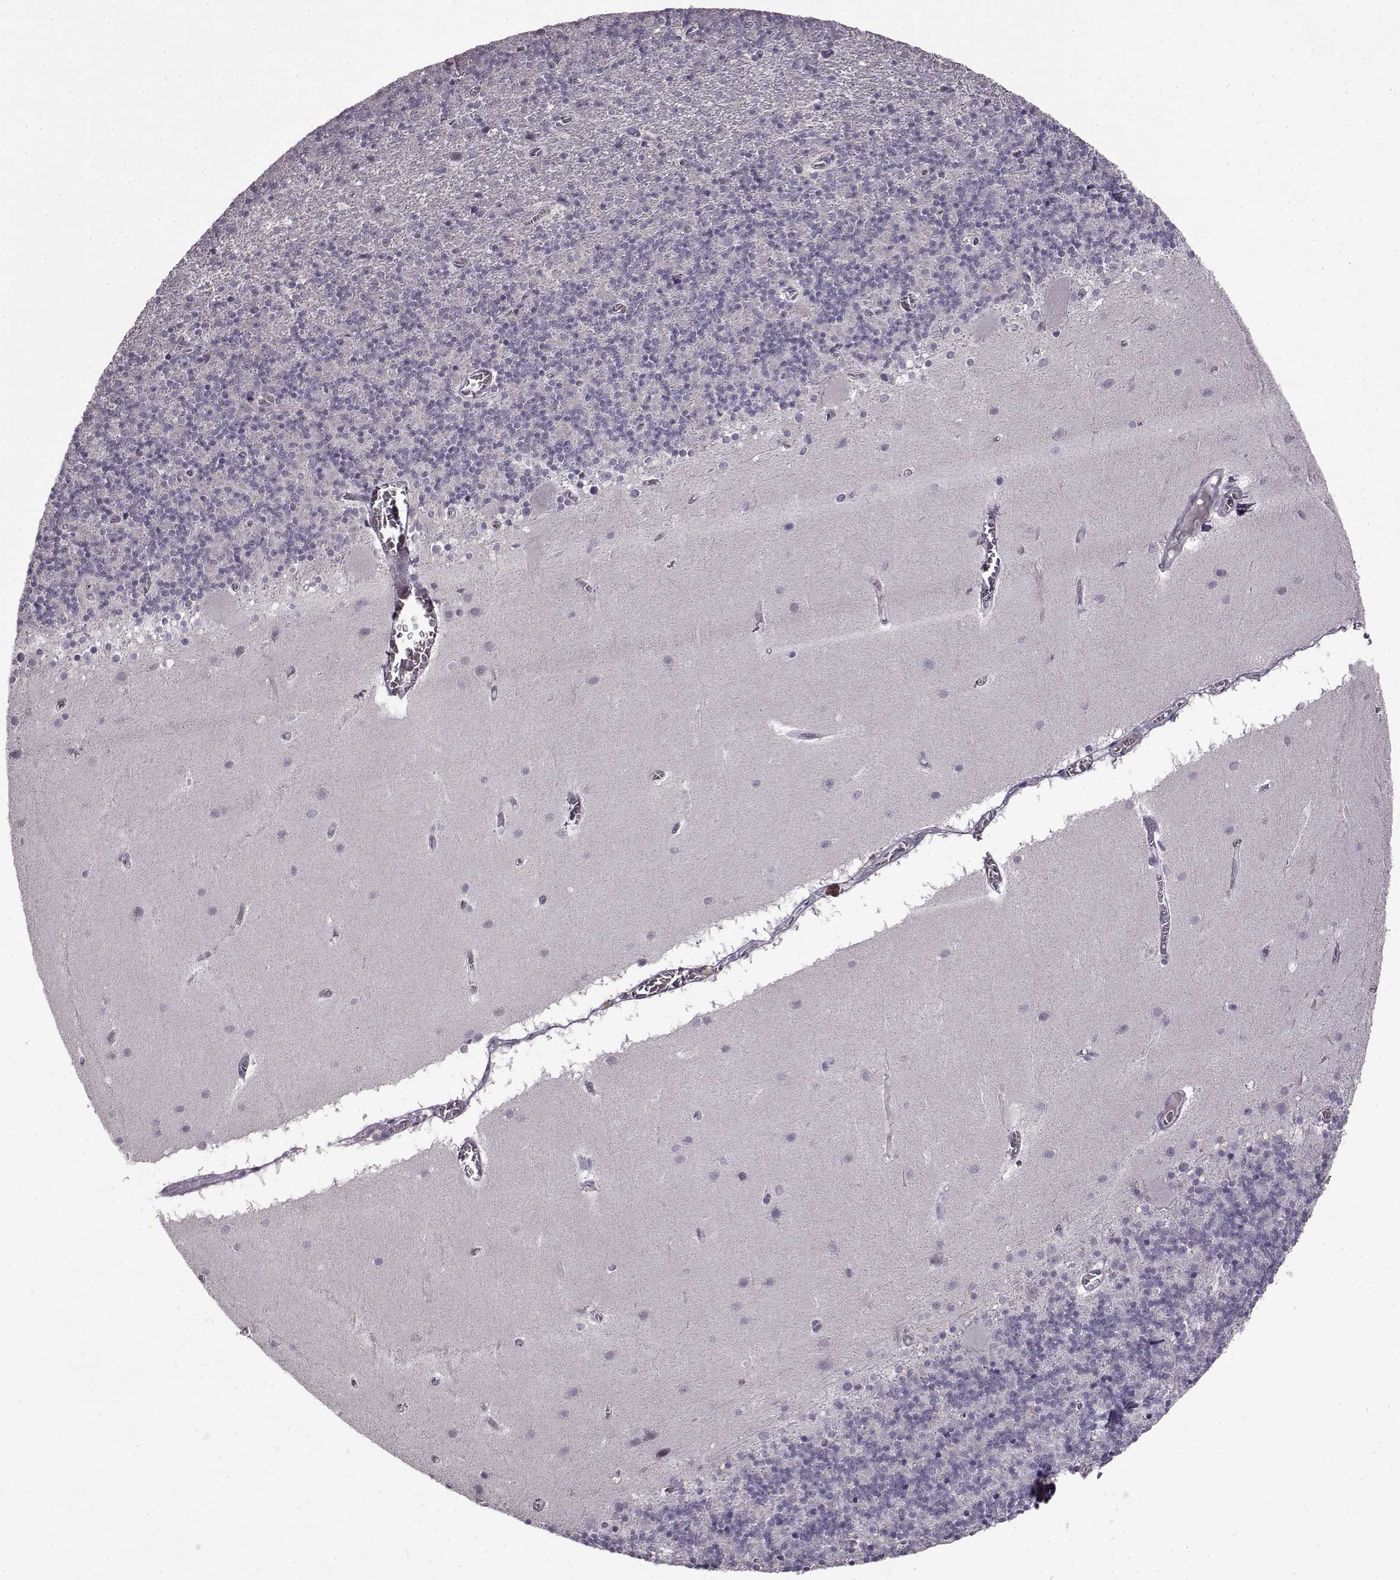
{"staining": {"intensity": "negative", "quantity": "none", "location": "none"}, "tissue": "cerebellum", "cell_type": "Cells in granular layer", "image_type": "normal", "snomed": [{"axis": "morphology", "description": "Normal tissue, NOS"}, {"axis": "topography", "description": "Cerebellum"}], "caption": "Immunohistochemistry (IHC) of unremarkable human cerebellum demonstrates no positivity in cells in granular layer.", "gene": "LHB", "patient": {"sex": "male", "age": 70}}